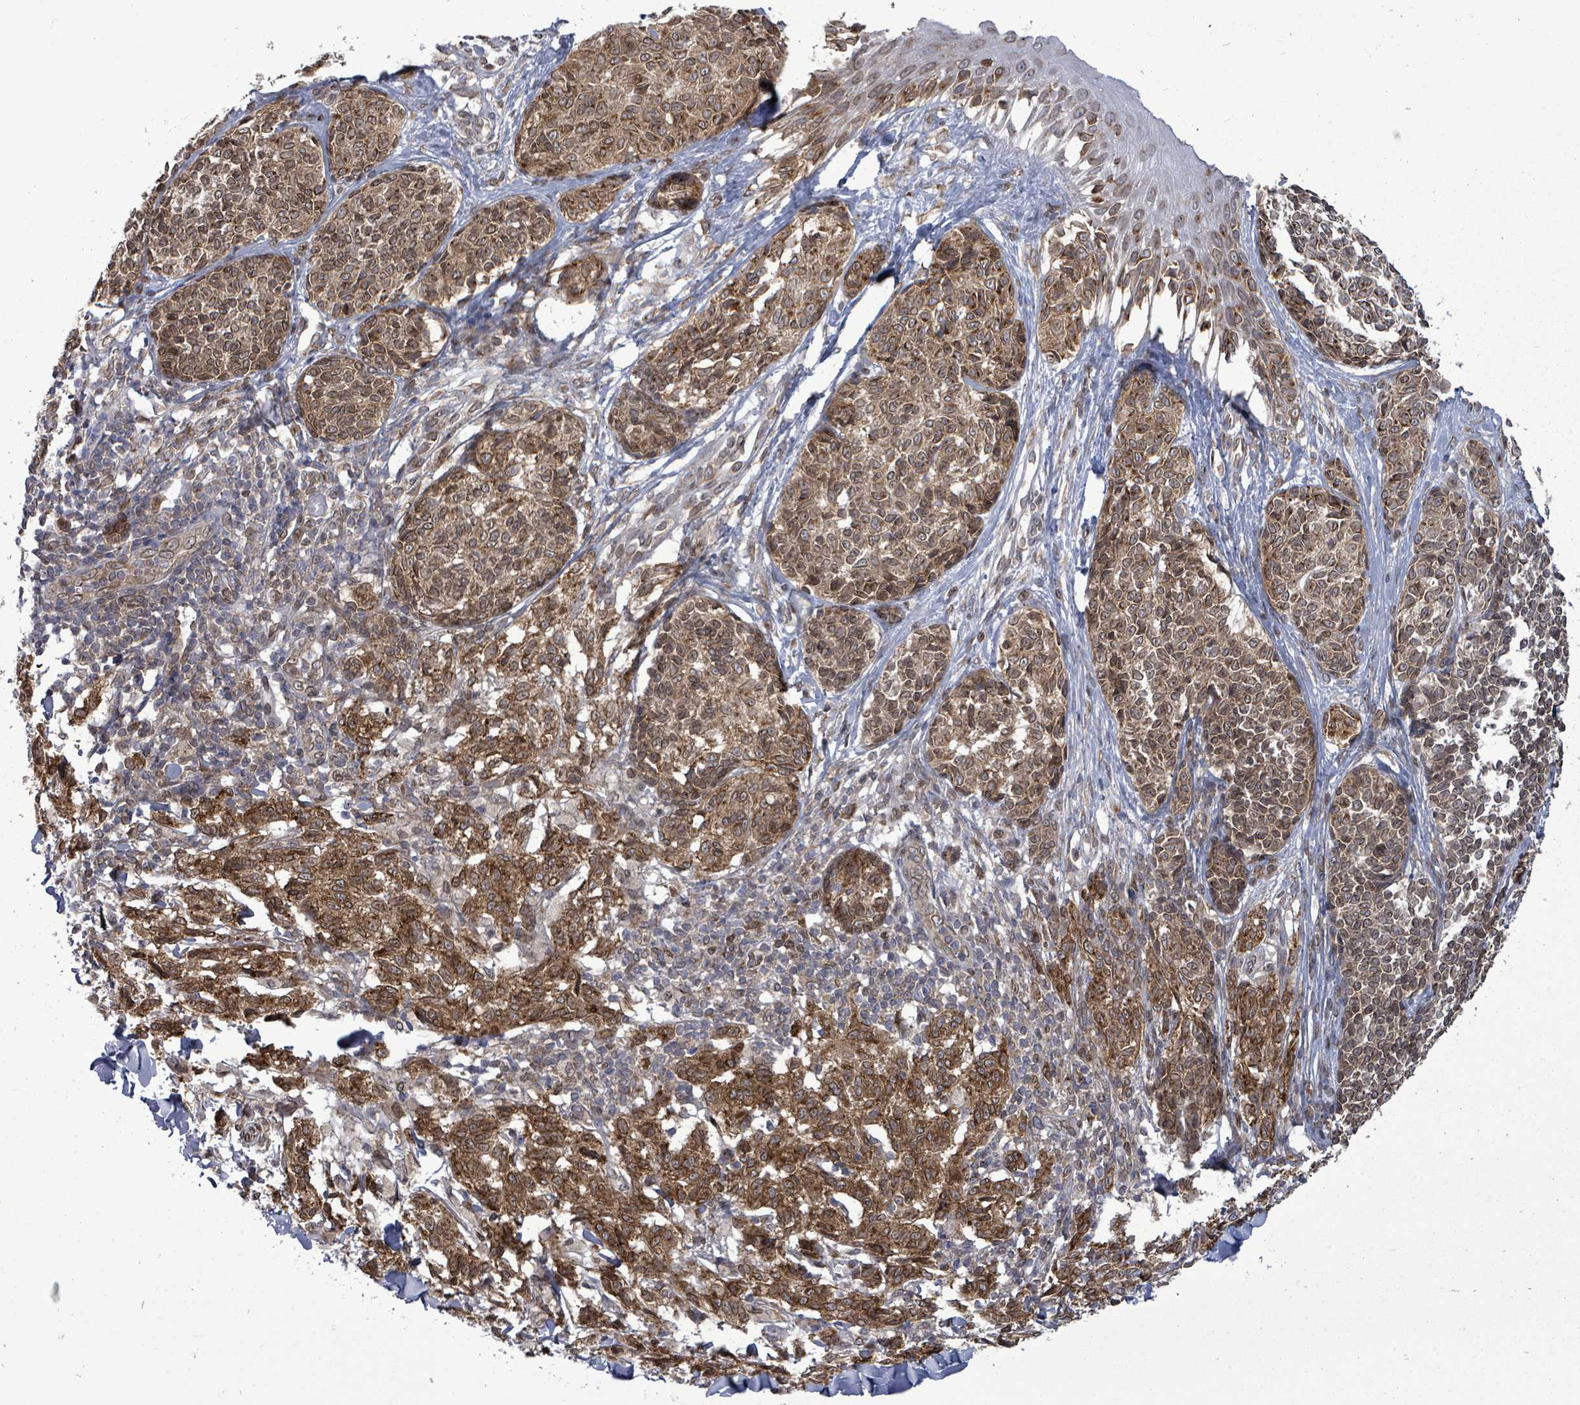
{"staining": {"intensity": "moderate", "quantity": ">75%", "location": "cytoplasmic/membranous,nuclear"}, "tissue": "melanoma", "cell_type": "Tumor cells", "image_type": "cancer", "snomed": [{"axis": "morphology", "description": "Malignant melanoma, NOS"}, {"axis": "topography", "description": "Skin of upper extremity"}], "caption": "Immunohistochemistry (DAB) staining of melanoma displays moderate cytoplasmic/membranous and nuclear protein staining in approximately >75% of tumor cells. (DAB = brown stain, brightfield microscopy at high magnification).", "gene": "ARFGAP1", "patient": {"sex": "male", "age": 40}}